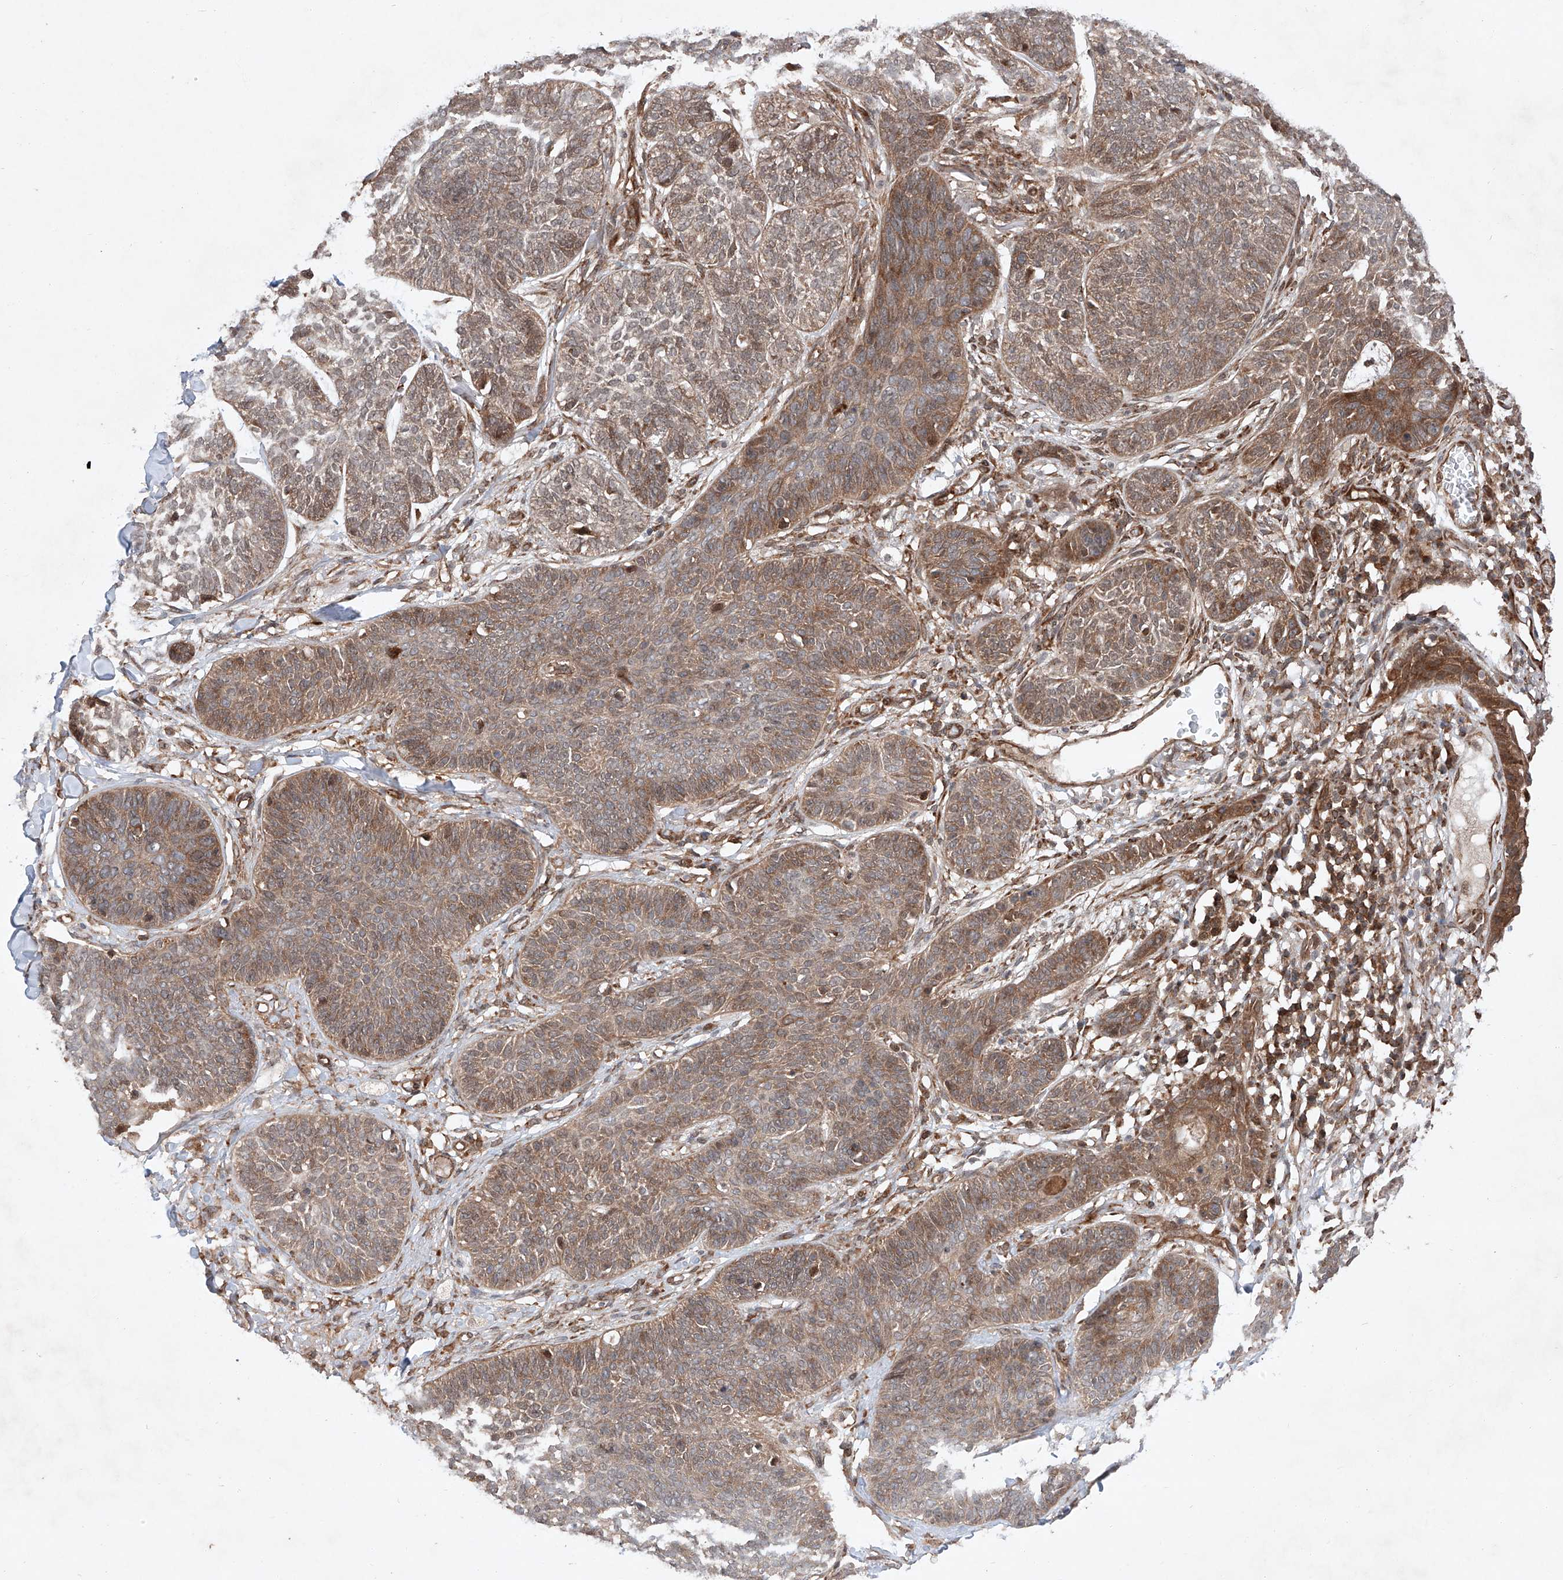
{"staining": {"intensity": "weak", "quantity": ">75%", "location": "cytoplasmic/membranous"}, "tissue": "skin cancer", "cell_type": "Tumor cells", "image_type": "cancer", "snomed": [{"axis": "morphology", "description": "Basal cell carcinoma"}, {"axis": "topography", "description": "Skin"}], "caption": "Protein staining of skin cancer tissue demonstrates weak cytoplasmic/membranous expression in about >75% of tumor cells.", "gene": "ZFP28", "patient": {"sex": "male", "age": 85}}